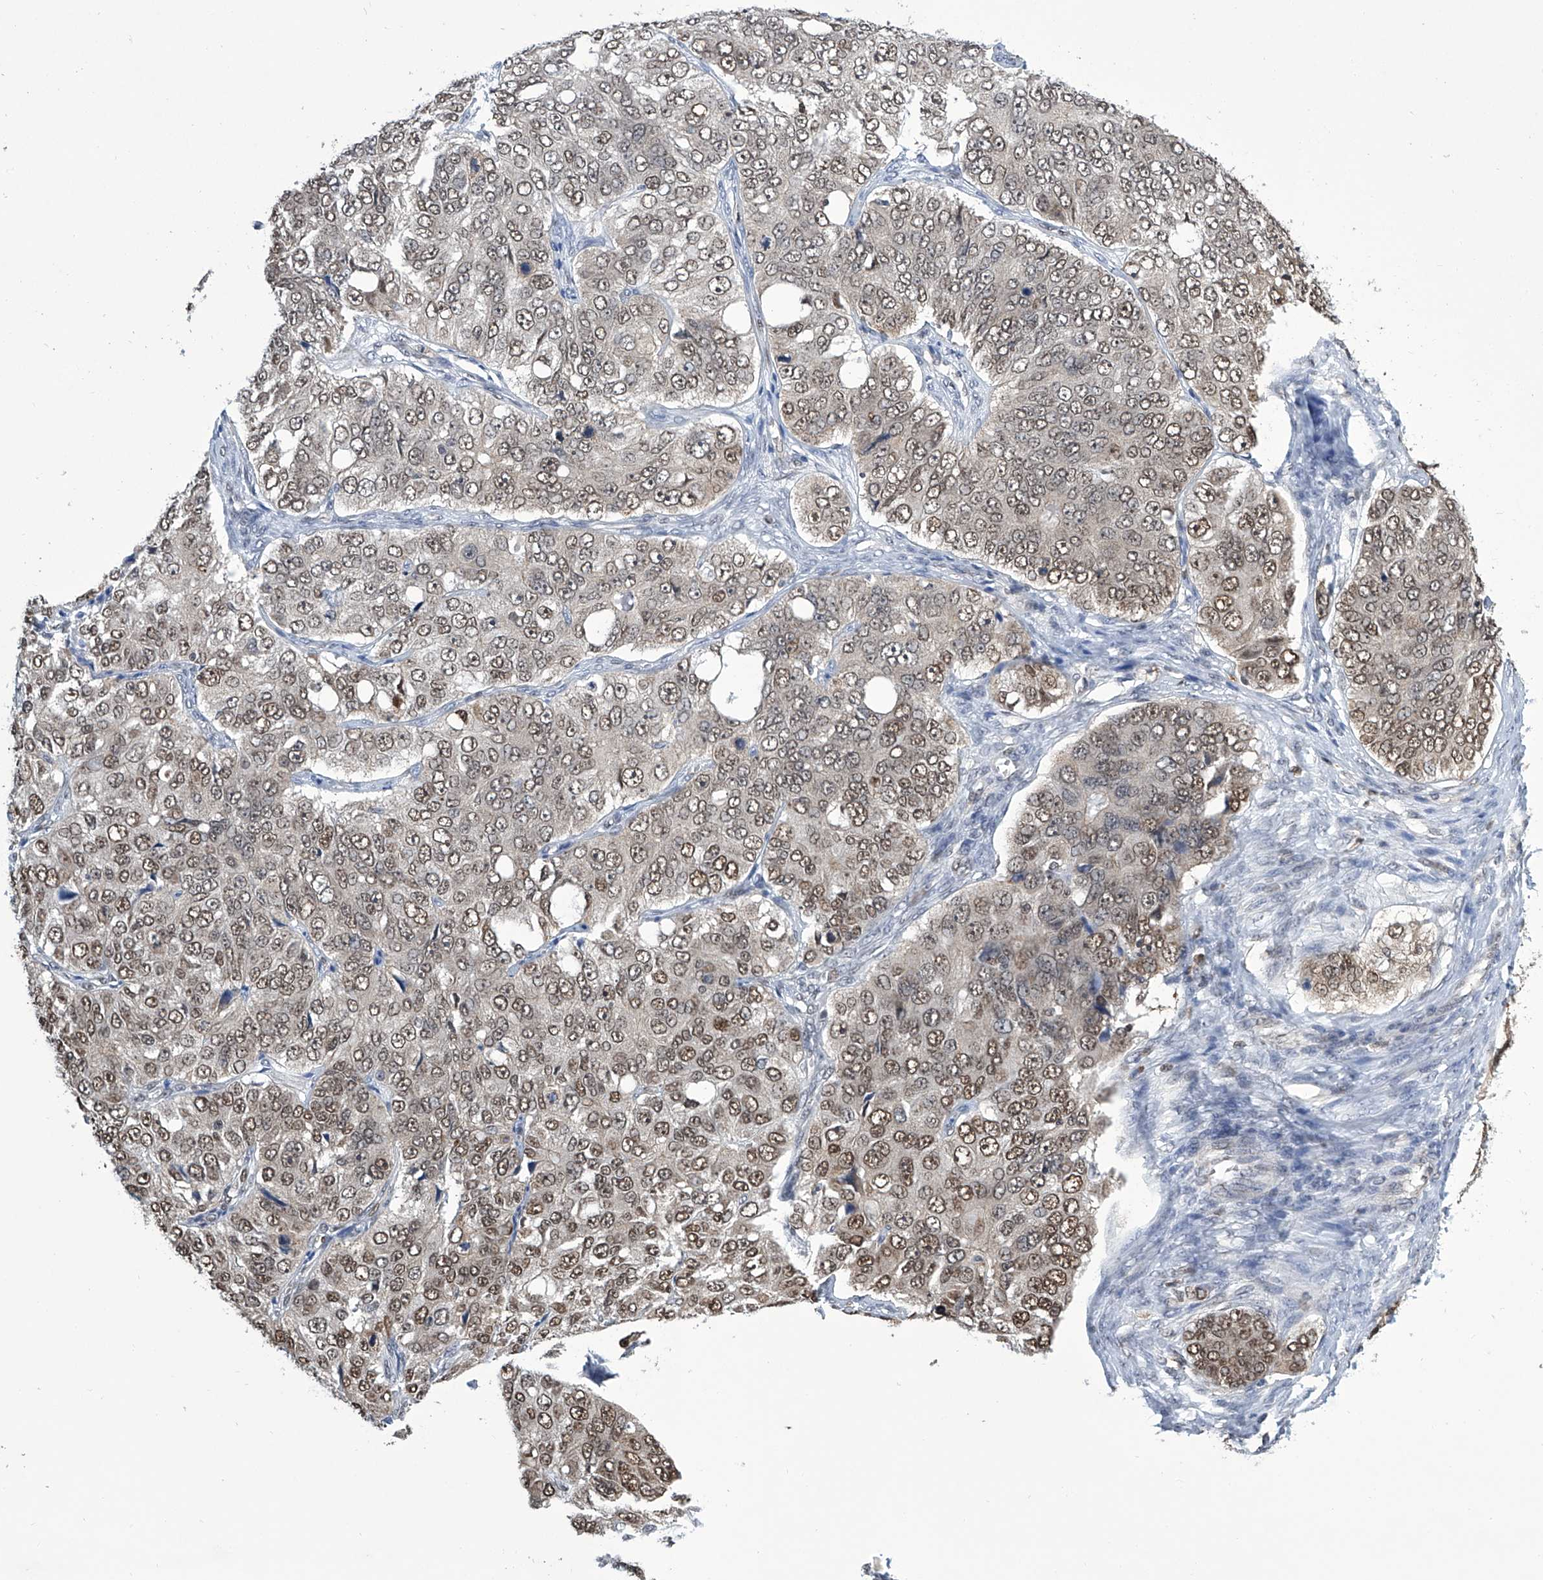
{"staining": {"intensity": "moderate", "quantity": ">75%", "location": "nuclear"}, "tissue": "ovarian cancer", "cell_type": "Tumor cells", "image_type": "cancer", "snomed": [{"axis": "morphology", "description": "Carcinoma, endometroid"}, {"axis": "topography", "description": "Ovary"}], "caption": "Approximately >75% of tumor cells in endometroid carcinoma (ovarian) reveal moderate nuclear protein expression as visualized by brown immunohistochemical staining.", "gene": "SREBF2", "patient": {"sex": "female", "age": 51}}